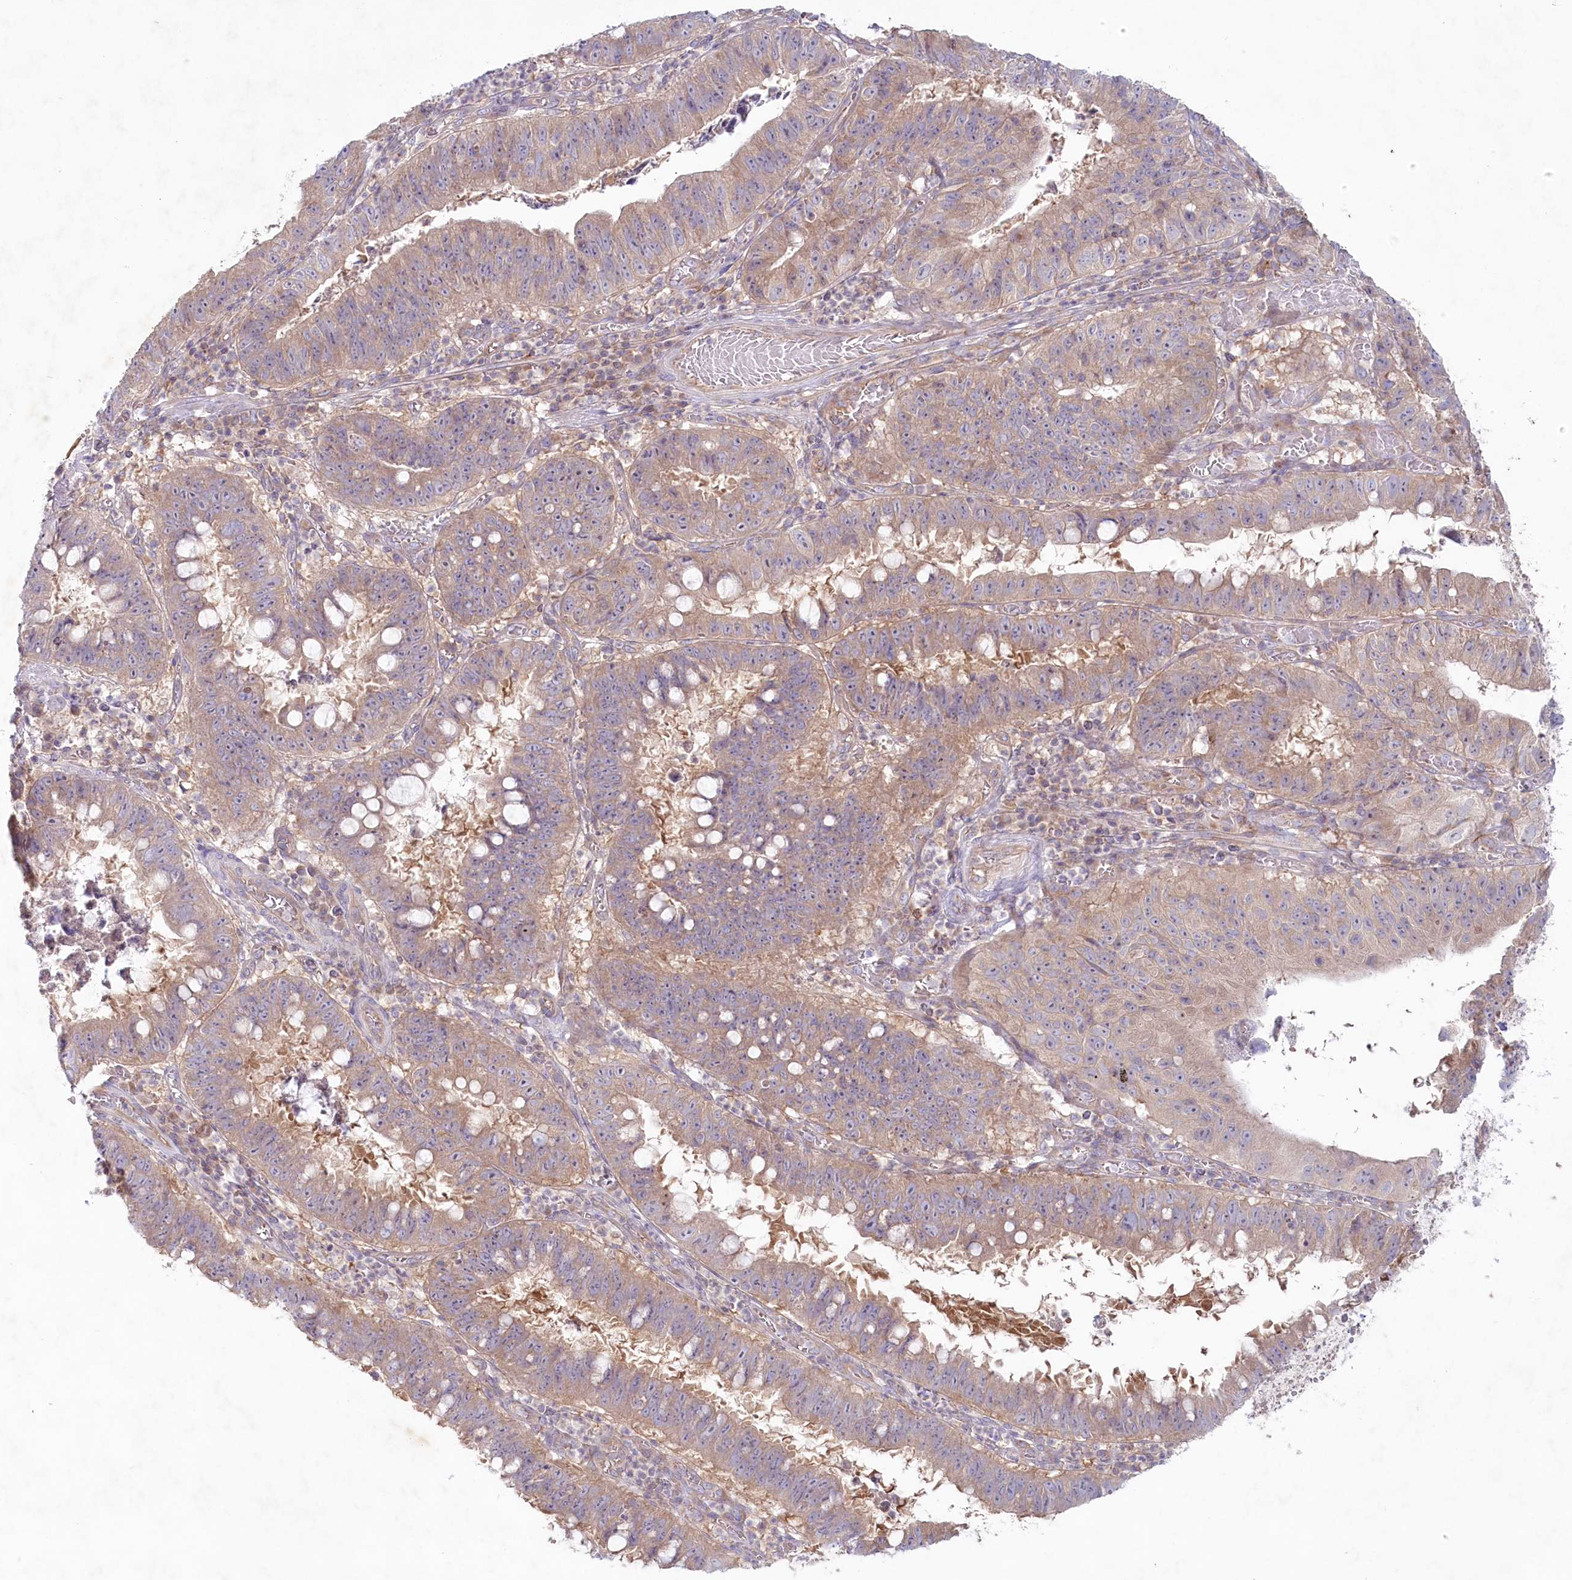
{"staining": {"intensity": "weak", "quantity": ">75%", "location": "cytoplasmic/membranous"}, "tissue": "stomach cancer", "cell_type": "Tumor cells", "image_type": "cancer", "snomed": [{"axis": "morphology", "description": "Adenocarcinoma, NOS"}, {"axis": "topography", "description": "Stomach"}], "caption": "This image shows adenocarcinoma (stomach) stained with immunohistochemistry to label a protein in brown. The cytoplasmic/membranous of tumor cells show weak positivity for the protein. Nuclei are counter-stained blue.", "gene": "TNIP1", "patient": {"sex": "male", "age": 59}}